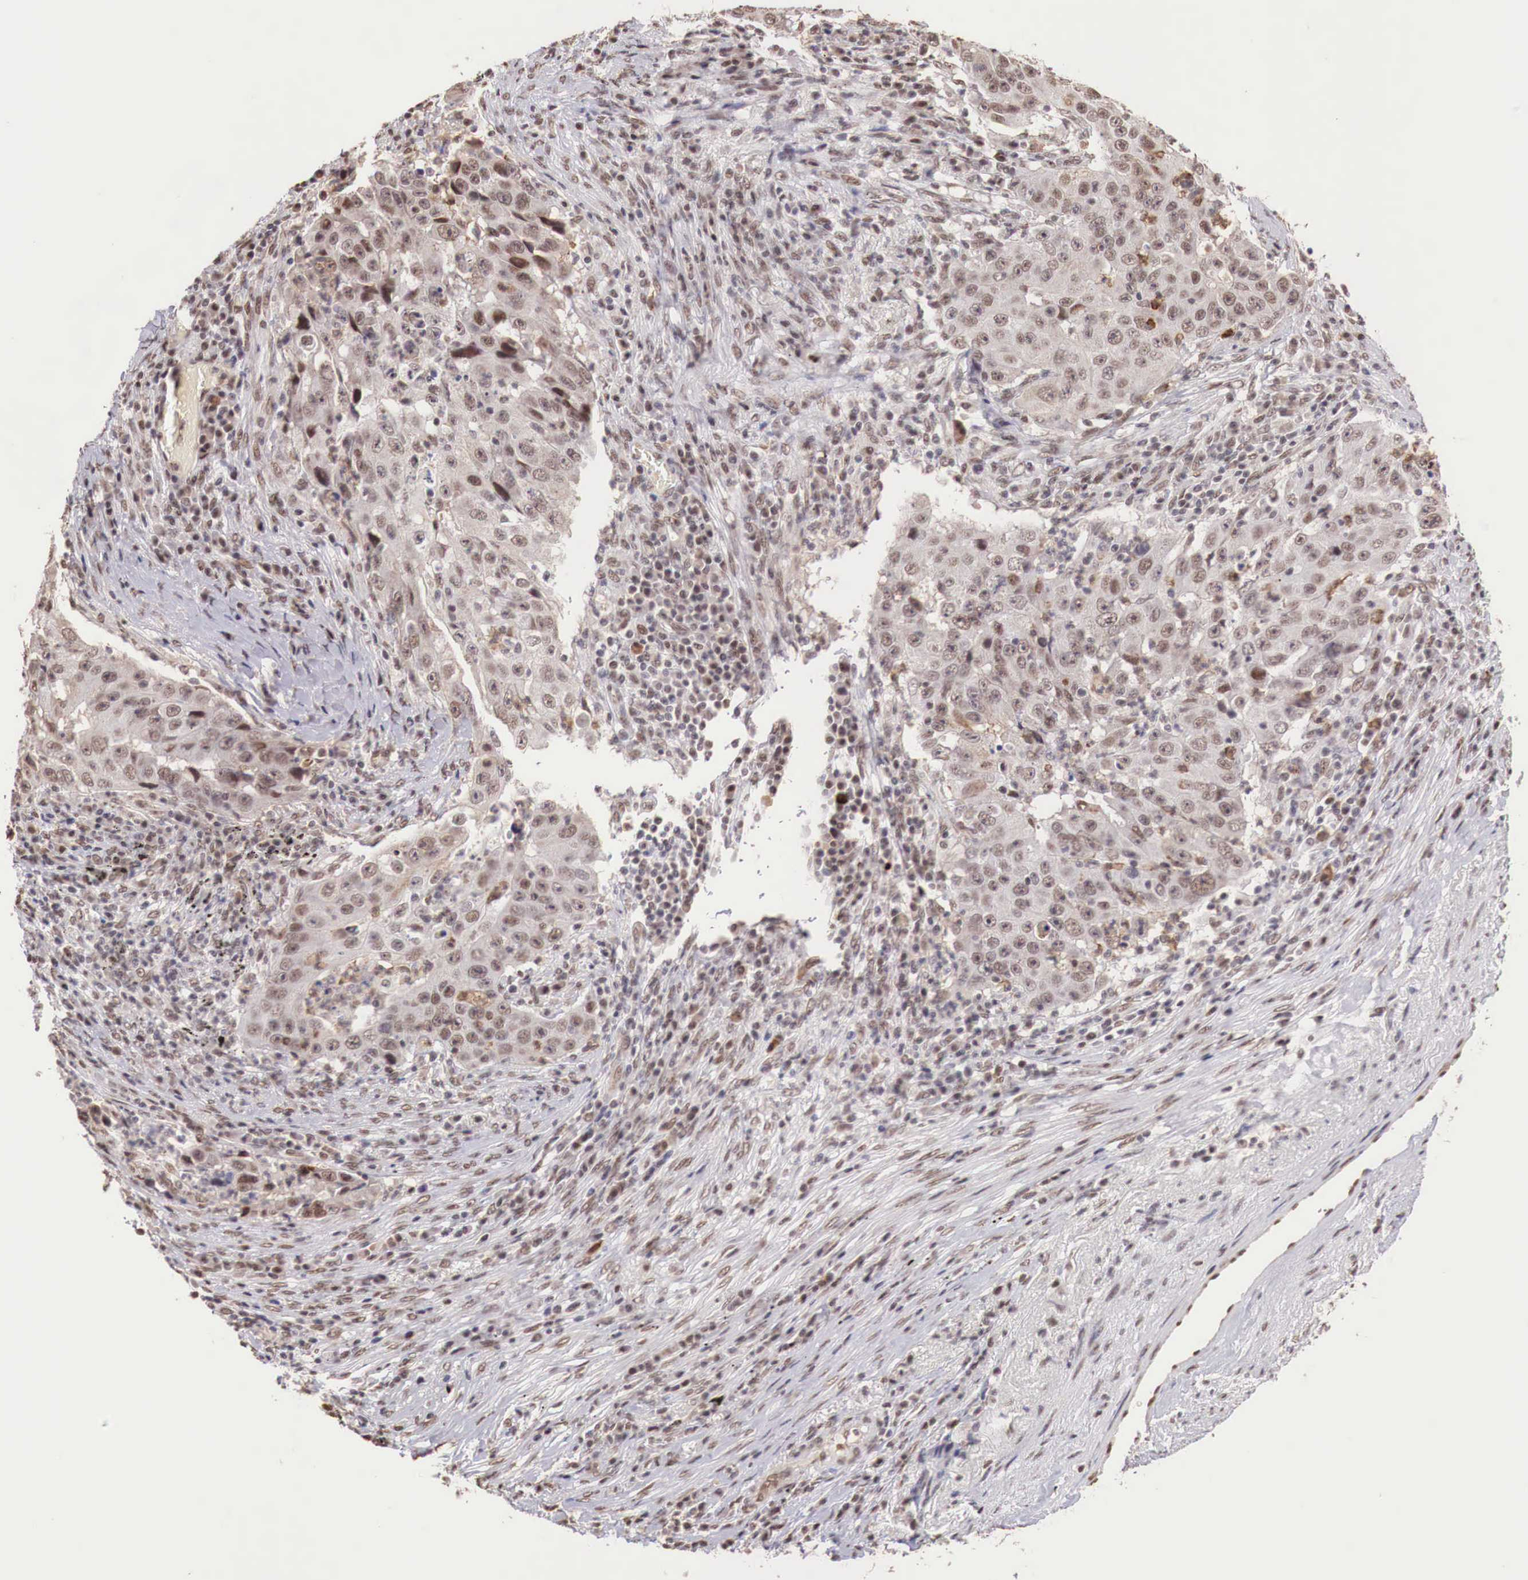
{"staining": {"intensity": "moderate", "quantity": ">75%", "location": "cytoplasmic/membranous,nuclear"}, "tissue": "lung cancer", "cell_type": "Tumor cells", "image_type": "cancer", "snomed": [{"axis": "morphology", "description": "Squamous cell carcinoma, NOS"}, {"axis": "topography", "description": "Lung"}], "caption": "Immunohistochemical staining of lung squamous cell carcinoma displays medium levels of moderate cytoplasmic/membranous and nuclear protein positivity in about >75% of tumor cells.", "gene": "FOXP2", "patient": {"sex": "male", "age": 64}}